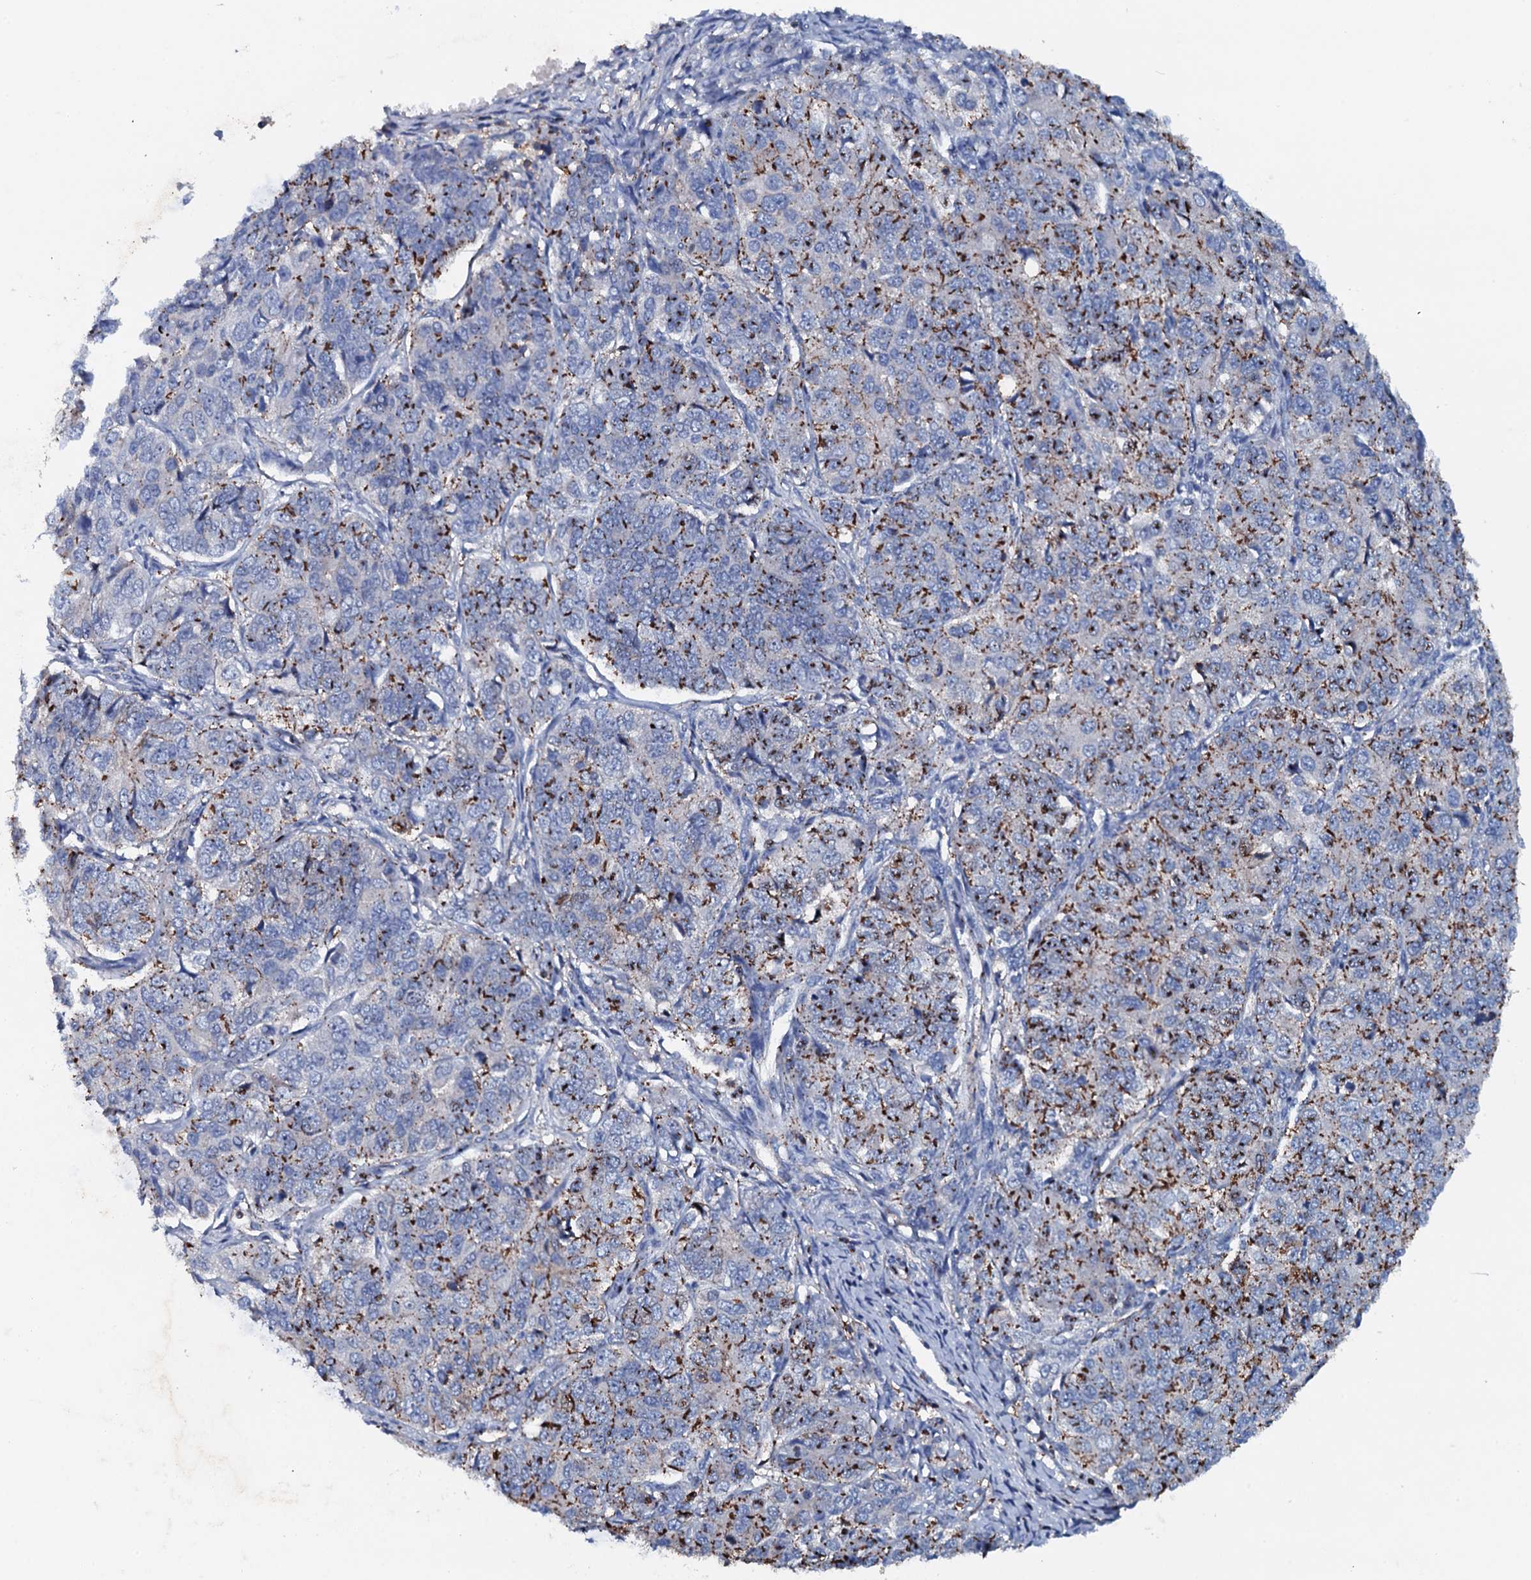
{"staining": {"intensity": "moderate", "quantity": "<25%", "location": "cytoplasmic/membranous"}, "tissue": "ovarian cancer", "cell_type": "Tumor cells", "image_type": "cancer", "snomed": [{"axis": "morphology", "description": "Carcinoma, endometroid"}, {"axis": "topography", "description": "Ovary"}], "caption": "This image demonstrates immunohistochemistry (IHC) staining of human endometroid carcinoma (ovarian), with low moderate cytoplasmic/membranous positivity in about <25% of tumor cells.", "gene": "MS4A4E", "patient": {"sex": "female", "age": 51}}